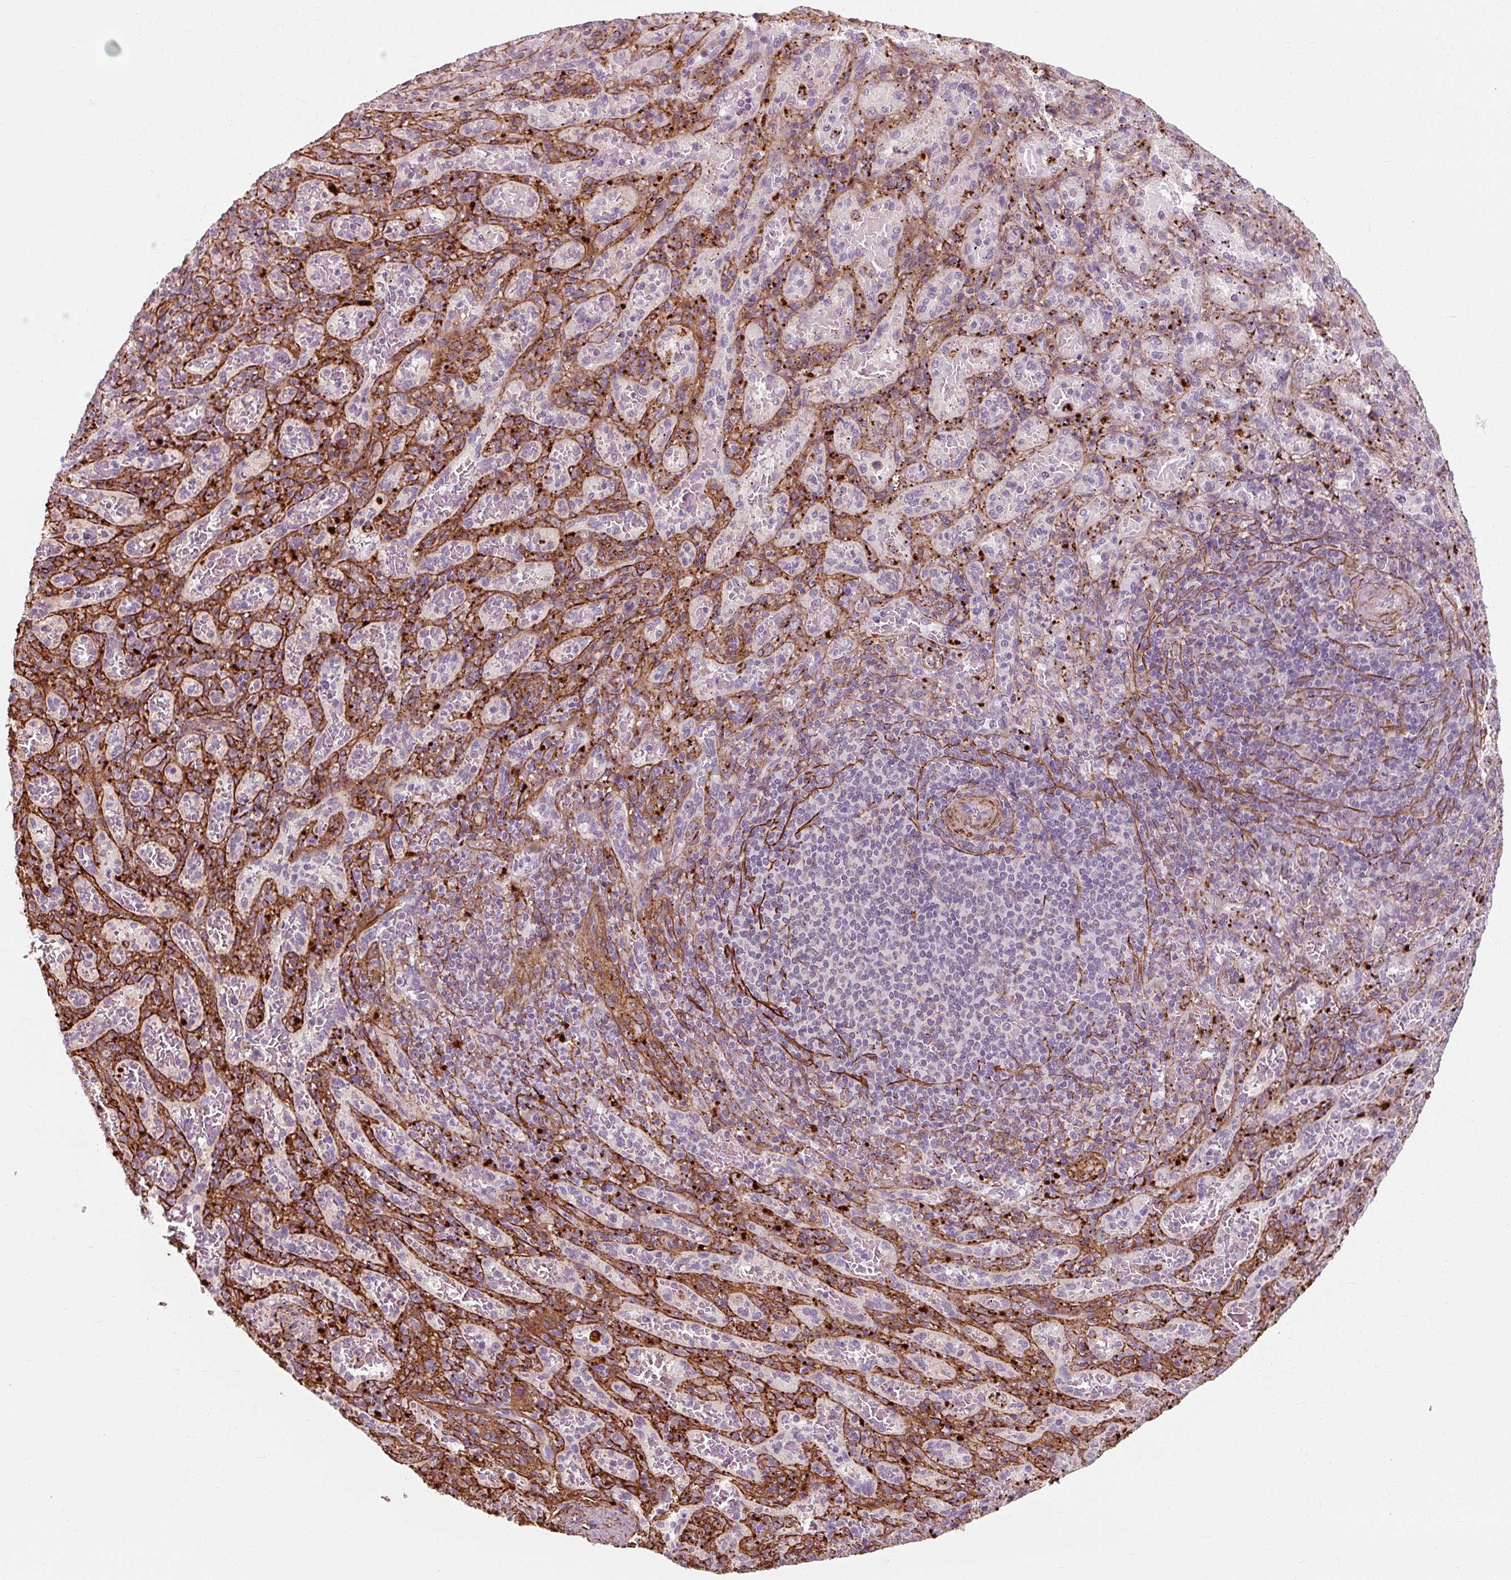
{"staining": {"intensity": "negative", "quantity": "none", "location": "none"}, "tissue": "spleen", "cell_type": "Cells in red pulp", "image_type": "normal", "snomed": [{"axis": "morphology", "description": "Normal tissue, NOS"}, {"axis": "topography", "description": "Spleen"}], "caption": "A micrograph of human spleen is negative for staining in cells in red pulp. (DAB IHC, high magnification).", "gene": "MRPS5", "patient": {"sex": "male", "age": 57}}